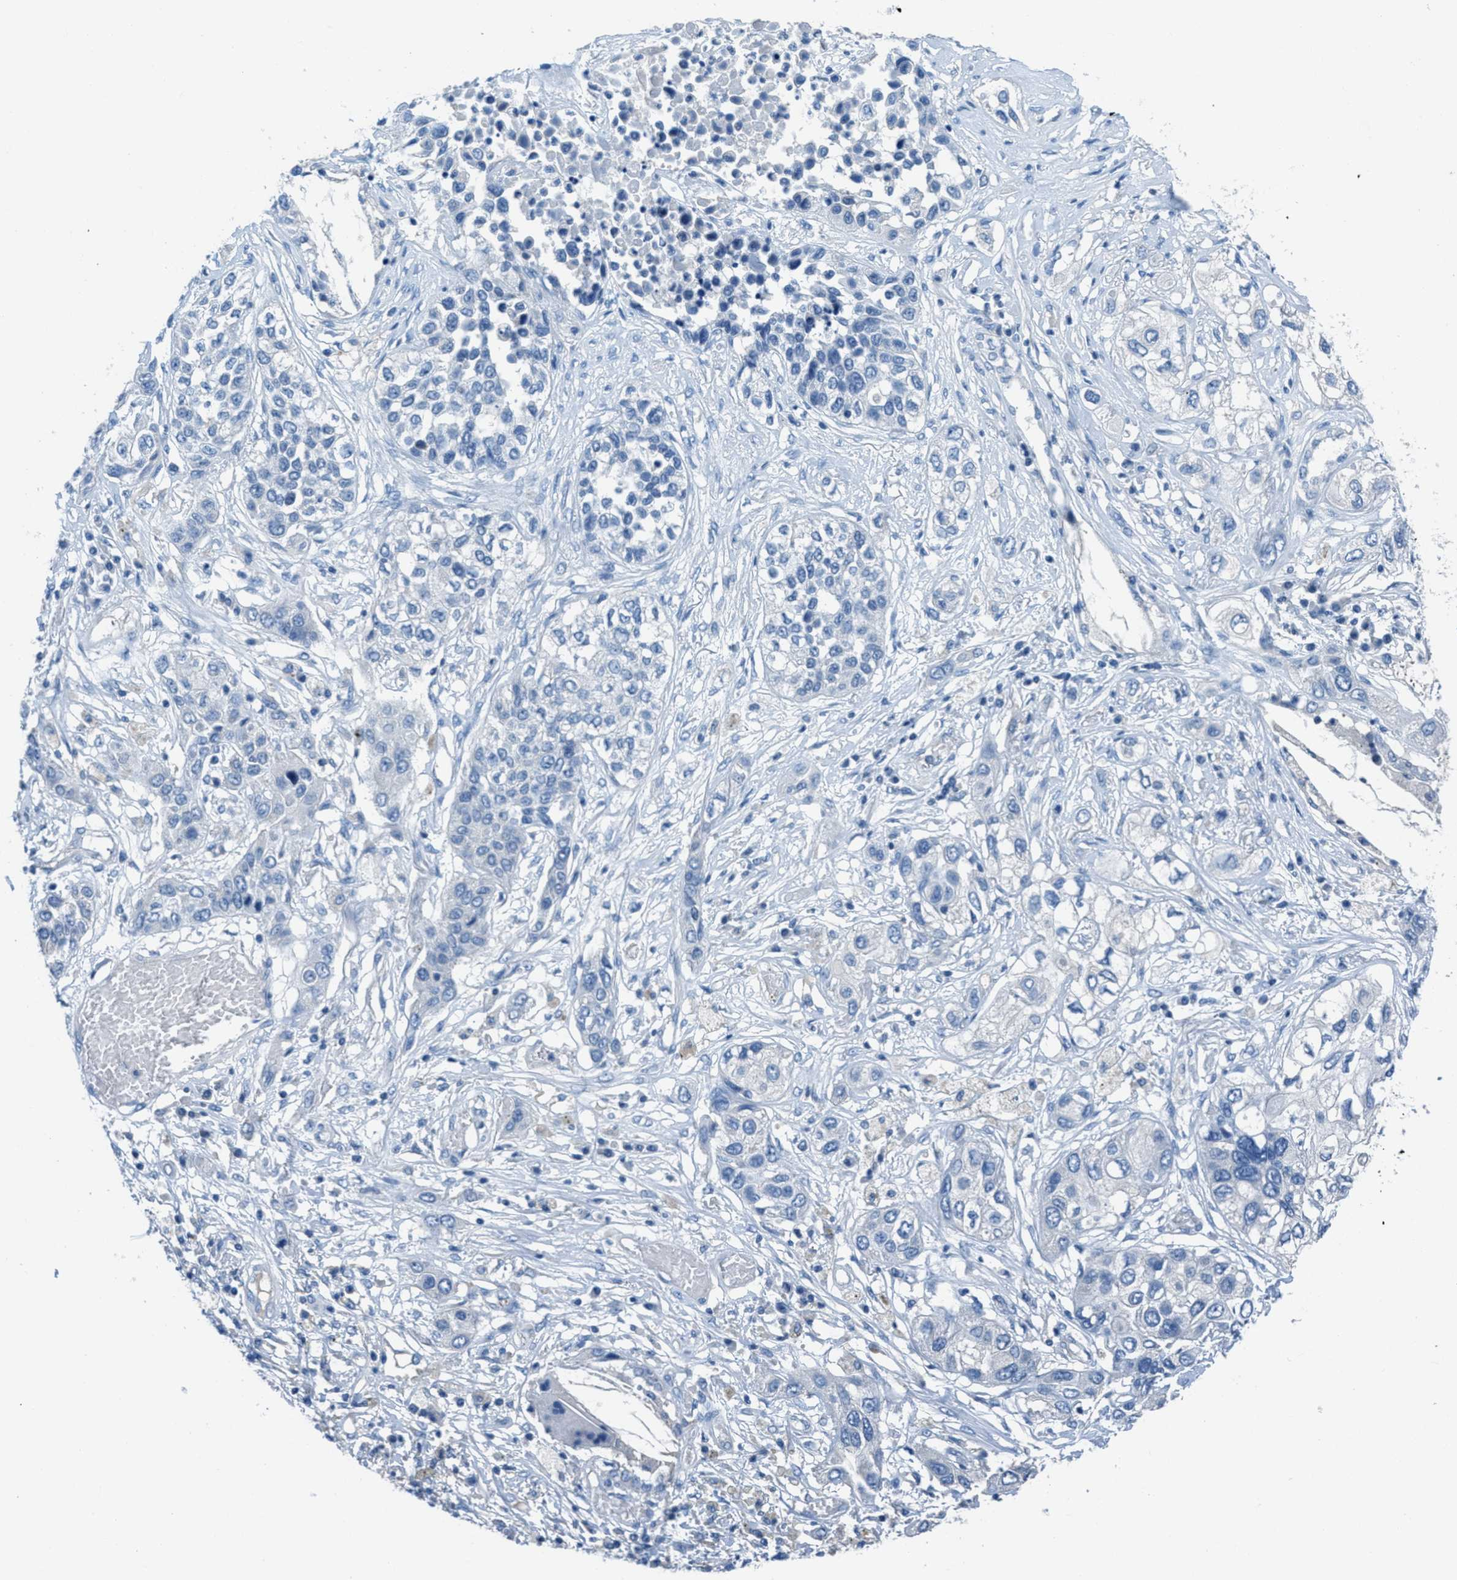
{"staining": {"intensity": "negative", "quantity": "none", "location": "none"}, "tissue": "lung cancer", "cell_type": "Tumor cells", "image_type": "cancer", "snomed": [{"axis": "morphology", "description": "Squamous cell carcinoma, NOS"}, {"axis": "topography", "description": "Lung"}], "caption": "Immunohistochemistry histopathology image of human lung cancer (squamous cell carcinoma) stained for a protein (brown), which shows no staining in tumor cells.", "gene": "MGARP", "patient": {"sex": "male", "age": 71}}